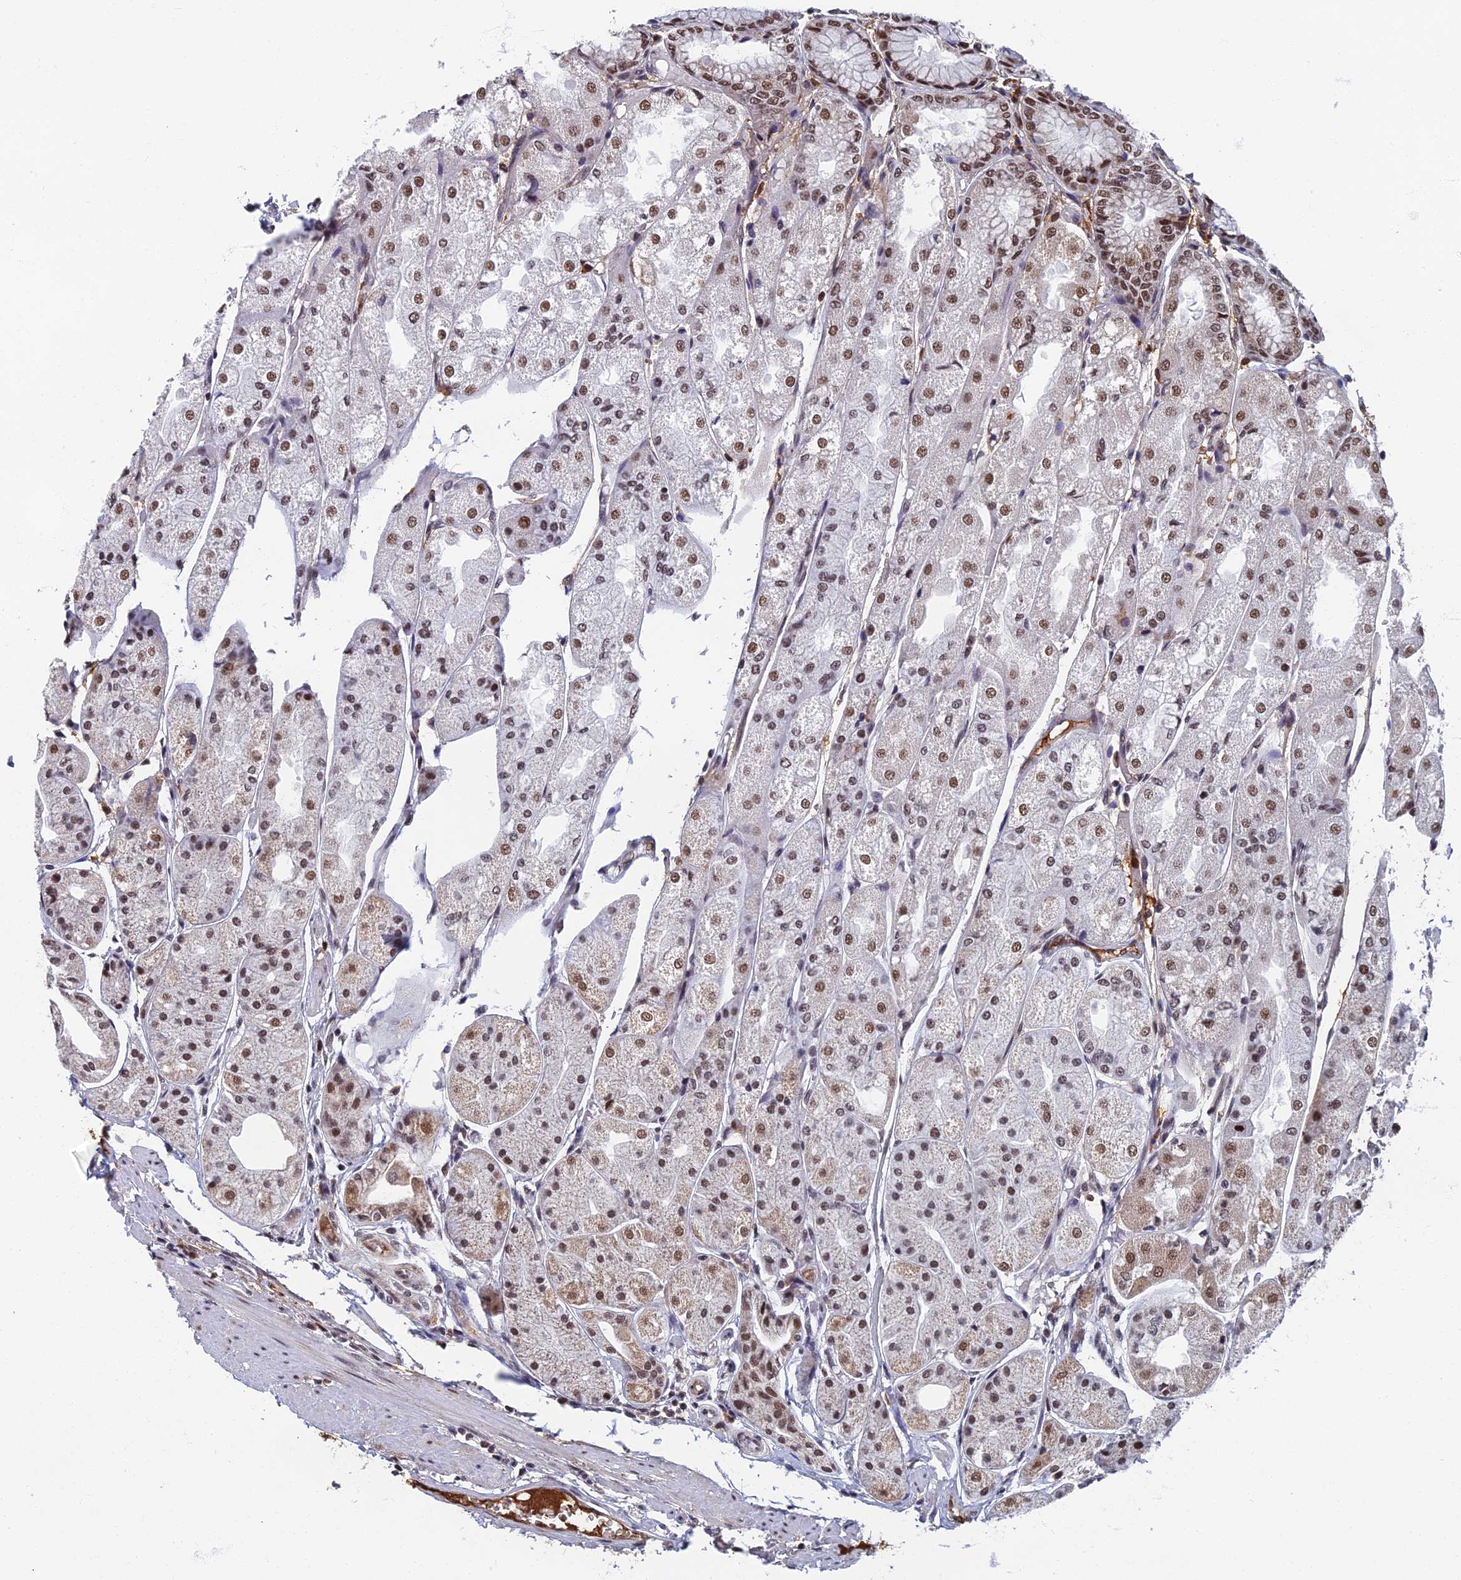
{"staining": {"intensity": "moderate", "quantity": ">75%", "location": "cytoplasmic/membranous,nuclear"}, "tissue": "stomach", "cell_type": "Glandular cells", "image_type": "normal", "snomed": [{"axis": "morphology", "description": "Normal tissue, NOS"}, {"axis": "topography", "description": "Stomach, upper"}], "caption": "Human stomach stained for a protein (brown) demonstrates moderate cytoplasmic/membranous,nuclear positive staining in approximately >75% of glandular cells.", "gene": "TAF13", "patient": {"sex": "male", "age": 72}}